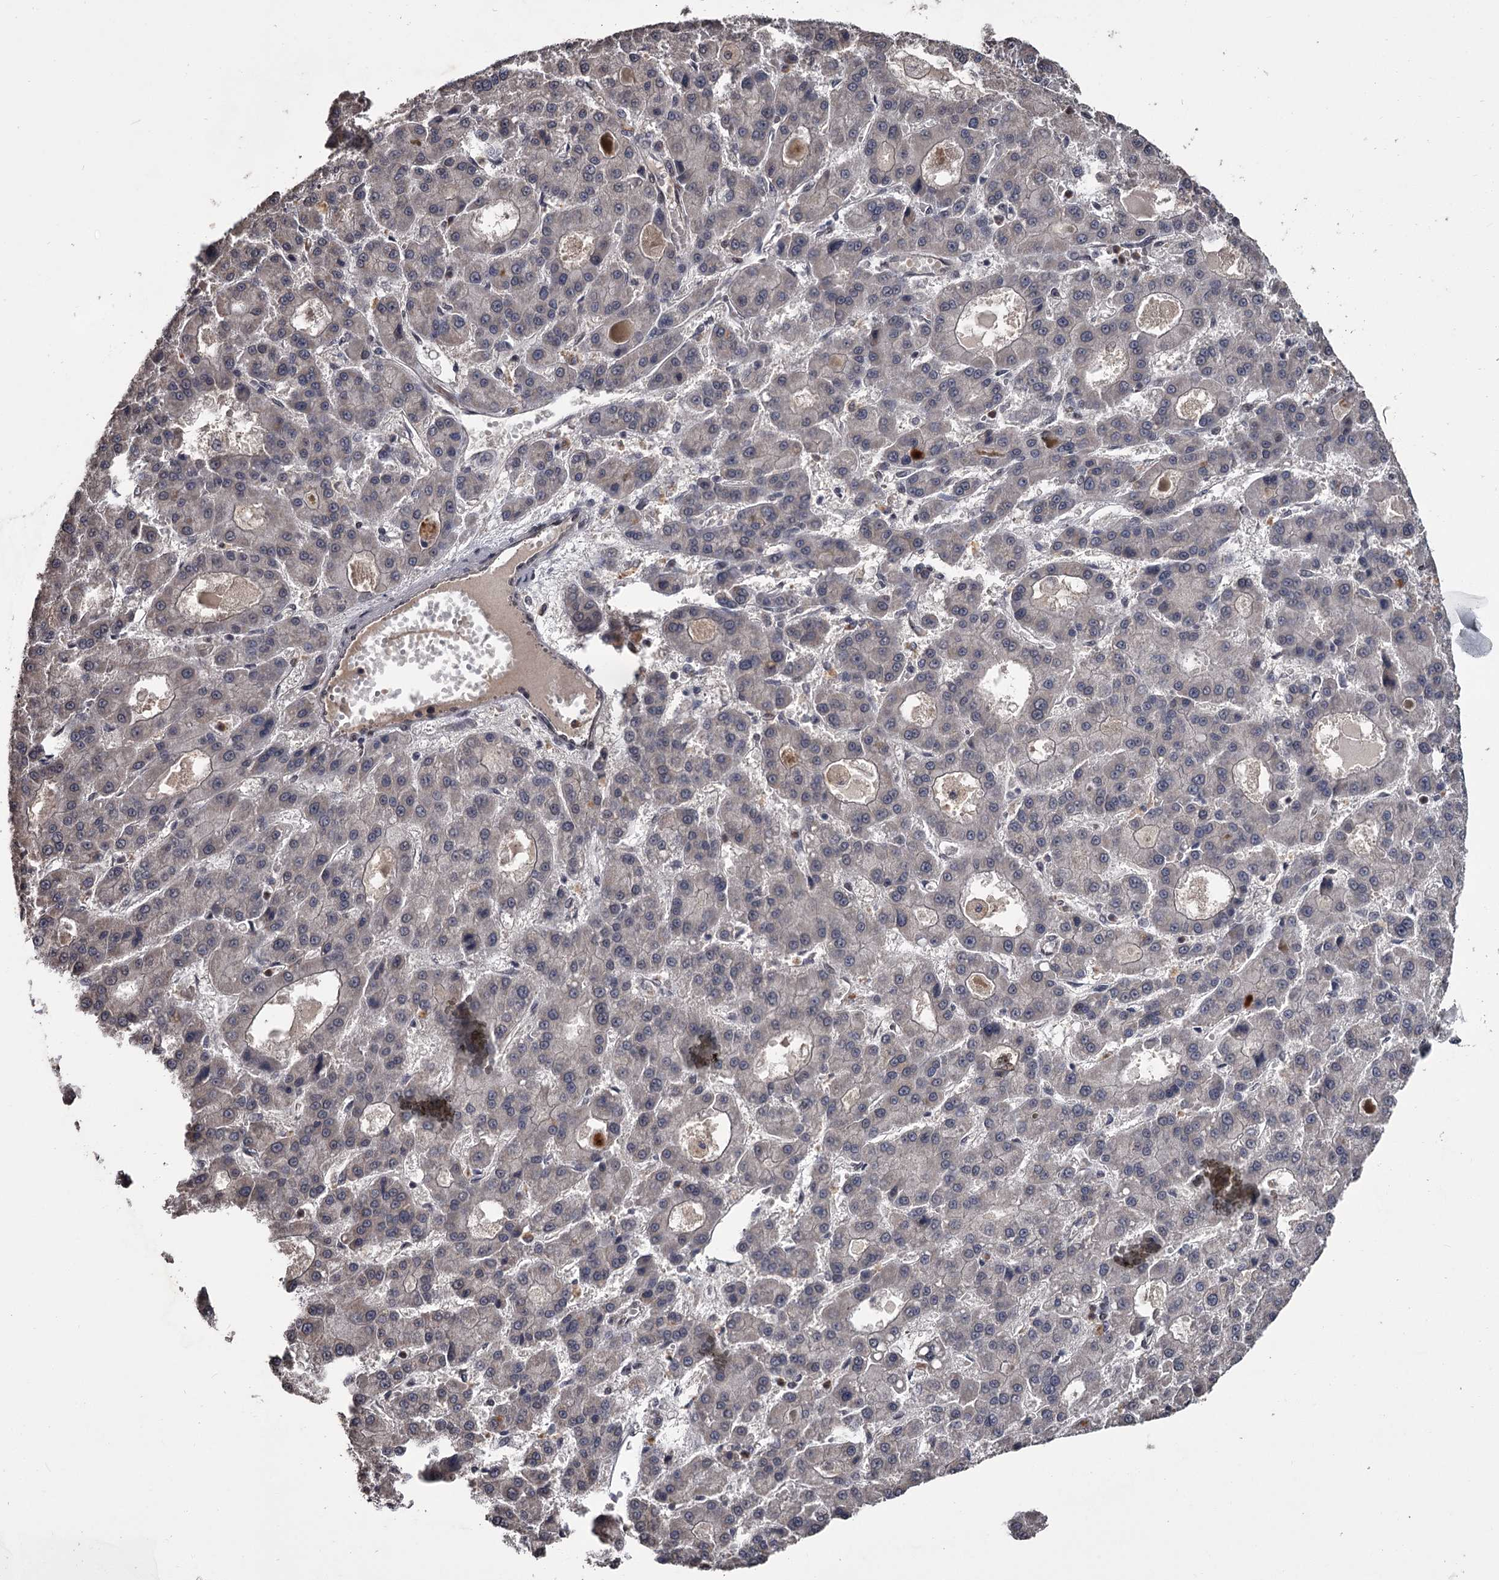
{"staining": {"intensity": "negative", "quantity": "none", "location": "none"}, "tissue": "liver cancer", "cell_type": "Tumor cells", "image_type": "cancer", "snomed": [{"axis": "morphology", "description": "Carcinoma, Hepatocellular, NOS"}, {"axis": "topography", "description": "Liver"}], "caption": "Hepatocellular carcinoma (liver) was stained to show a protein in brown. There is no significant staining in tumor cells. (DAB immunohistochemistry (IHC), high magnification).", "gene": "PRPF40B", "patient": {"sex": "male", "age": 70}}